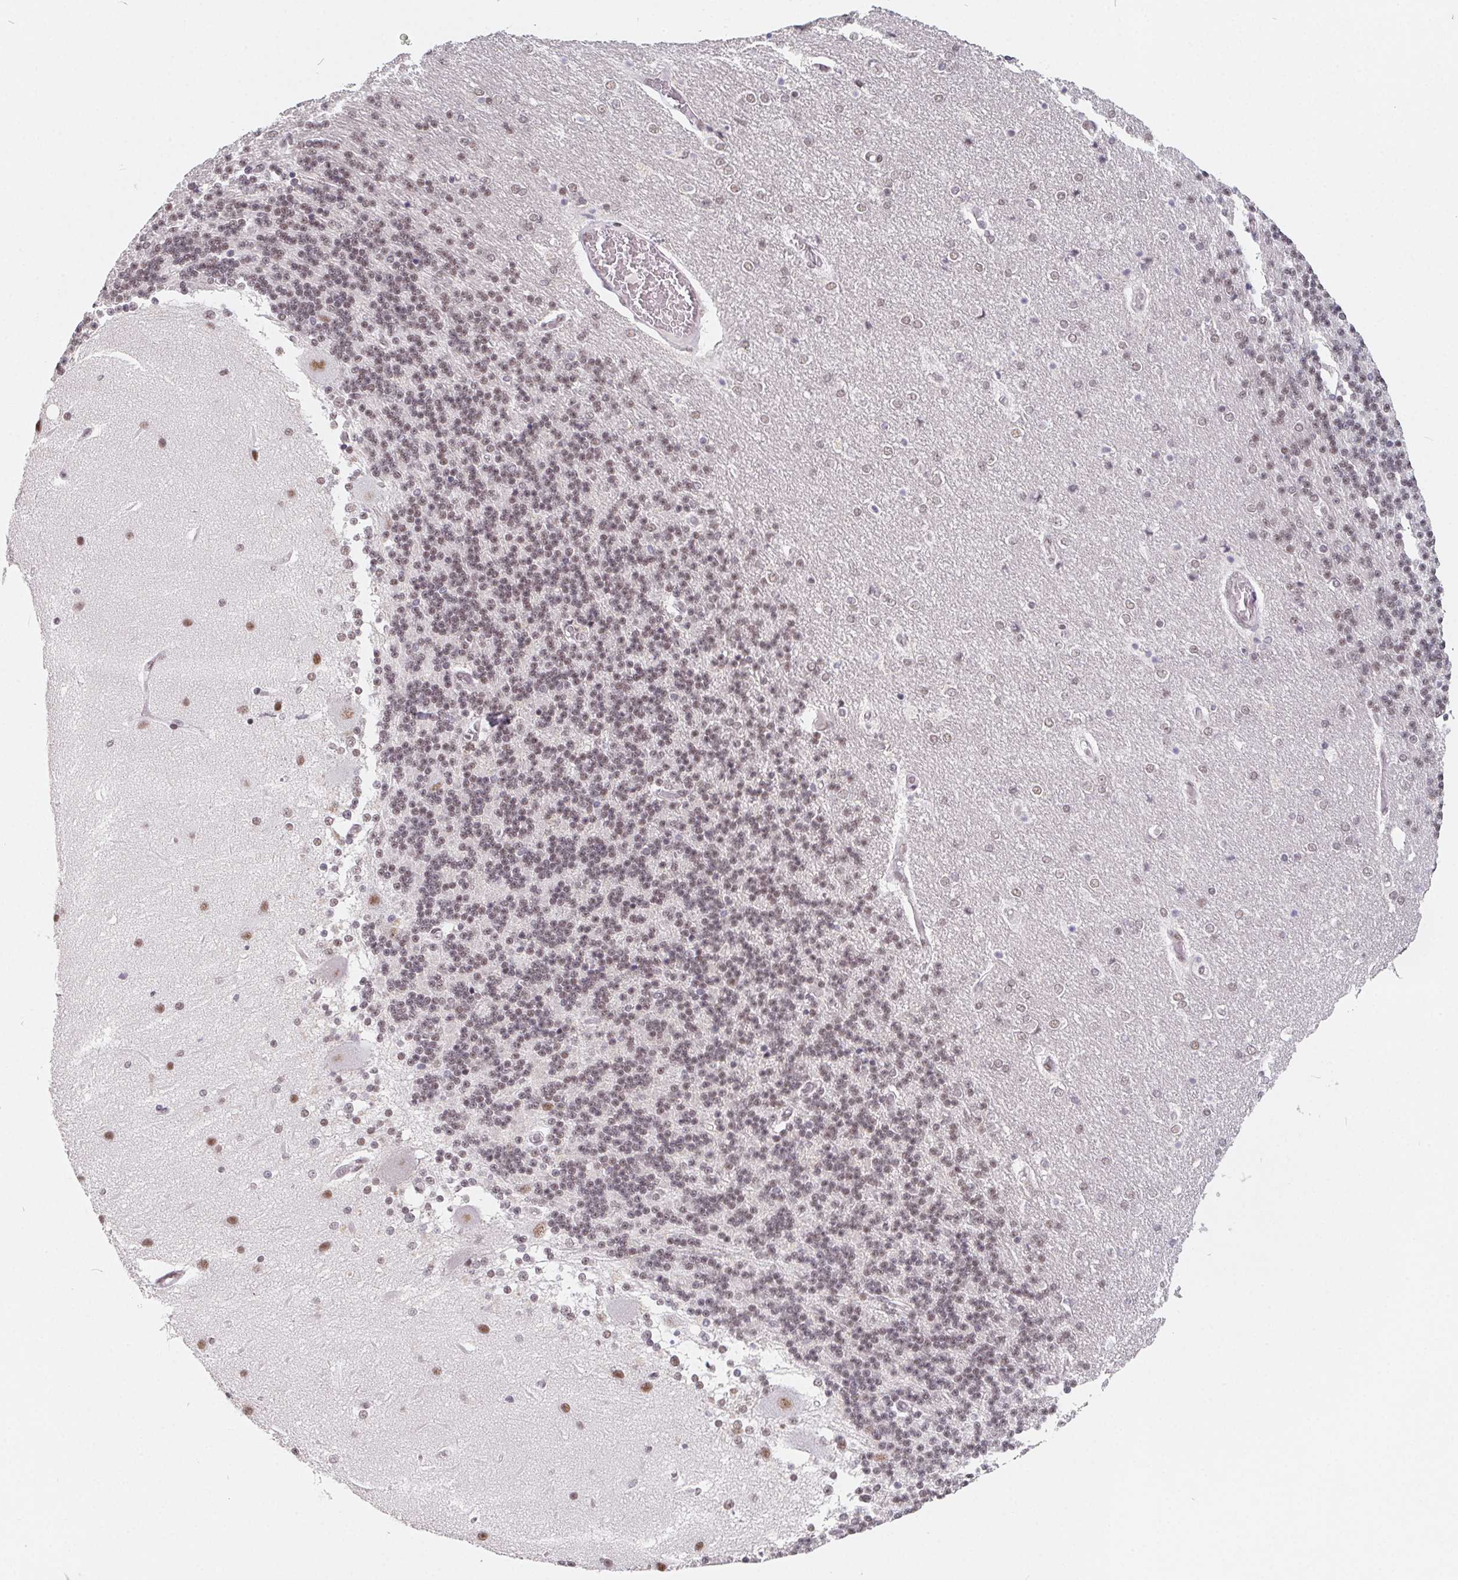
{"staining": {"intensity": "moderate", "quantity": "25%-75%", "location": "nuclear"}, "tissue": "cerebellum", "cell_type": "Cells in granular layer", "image_type": "normal", "snomed": [{"axis": "morphology", "description": "Normal tissue, NOS"}, {"axis": "topography", "description": "Cerebellum"}], "caption": "Protein staining of normal cerebellum reveals moderate nuclear expression in about 25%-75% of cells in granular layer. (brown staining indicates protein expression, while blue staining denotes nuclei).", "gene": "TCERG1", "patient": {"sex": "female", "age": 54}}